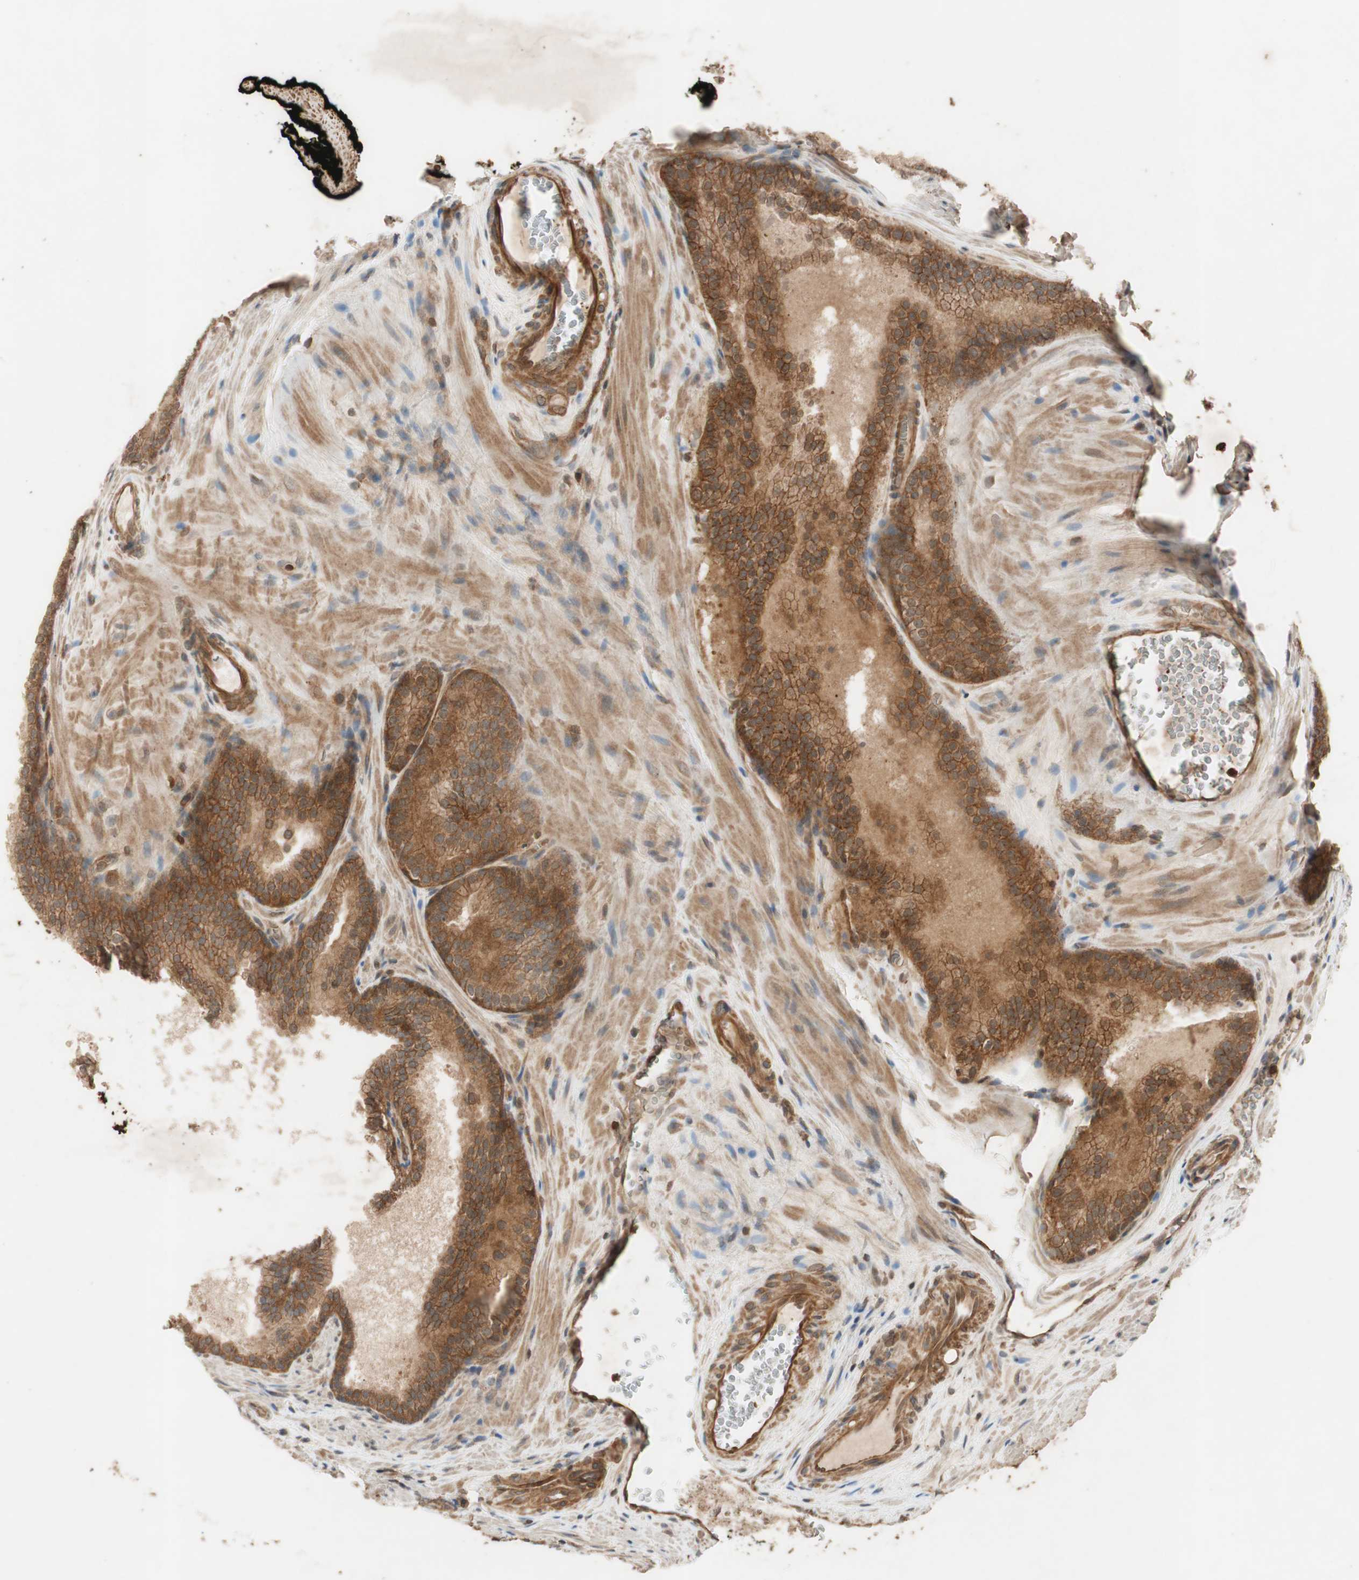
{"staining": {"intensity": "moderate", "quantity": ">75%", "location": "cytoplasmic/membranous"}, "tissue": "prostate cancer", "cell_type": "Tumor cells", "image_type": "cancer", "snomed": [{"axis": "morphology", "description": "Adenocarcinoma, Low grade"}, {"axis": "topography", "description": "Prostate"}], "caption": "Prostate cancer (adenocarcinoma (low-grade)) tissue shows moderate cytoplasmic/membranous positivity in approximately >75% of tumor cells", "gene": "EPHA8", "patient": {"sex": "male", "age": 60}}